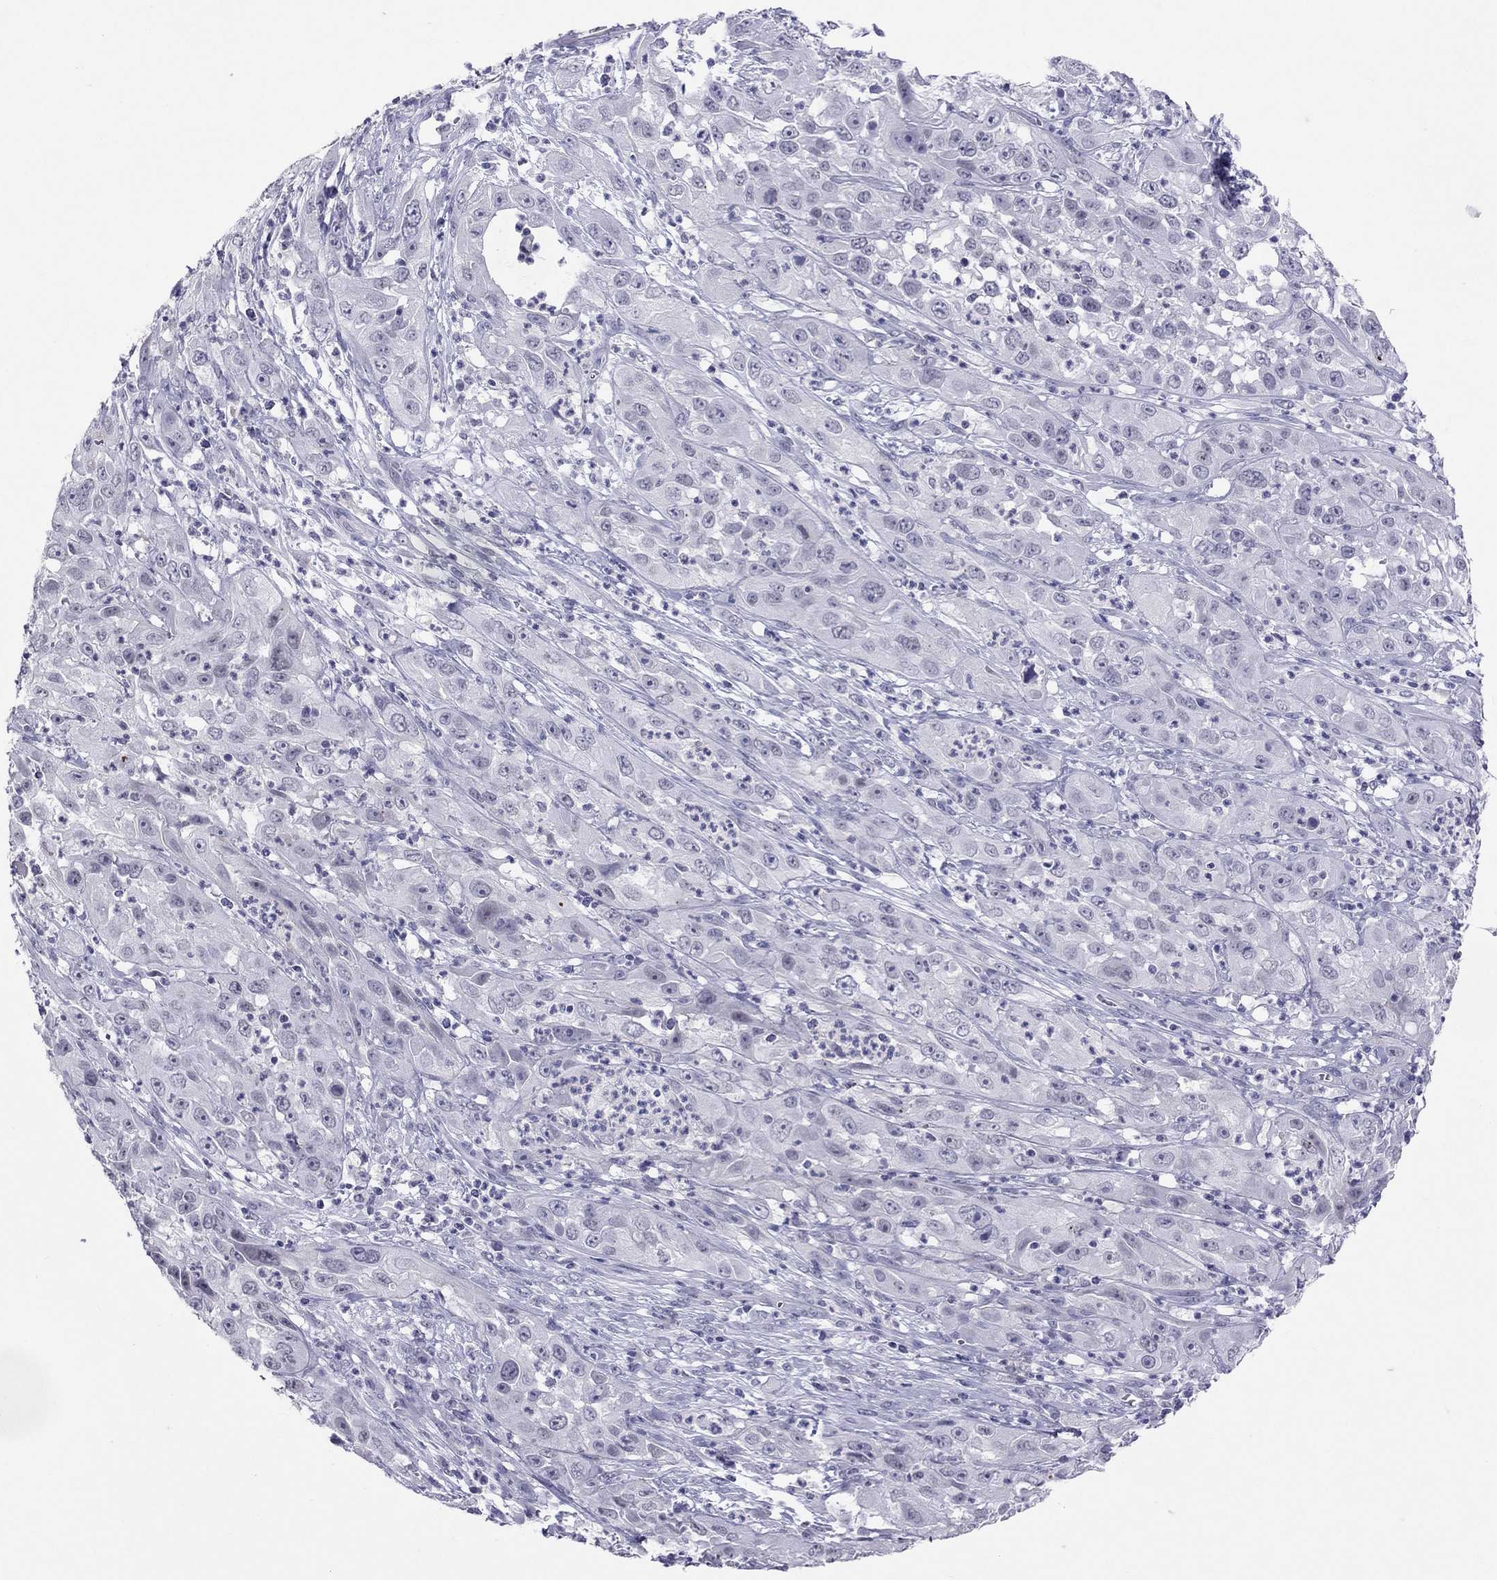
{"staining": {"intensity": "negative", "quantity": "none", "location": "none"}, "tissue": "cervical cancer", "cell_type": "Tumor cells", "image_type": "cancer", "snomed": [{"axis": "morphology", "description": "Squamous cell carcinoma, NOS"}, {"axis": "topography", "description": "Cervix"}], "caption": "DAB (3,3'-diaminobenzidine) immunohistochemical staining of human cervical squamous cell carcinoma reveals no significant staining in tumor cells.", "gene": "JHY", "patient": {"sex": "female", "age": 32}}